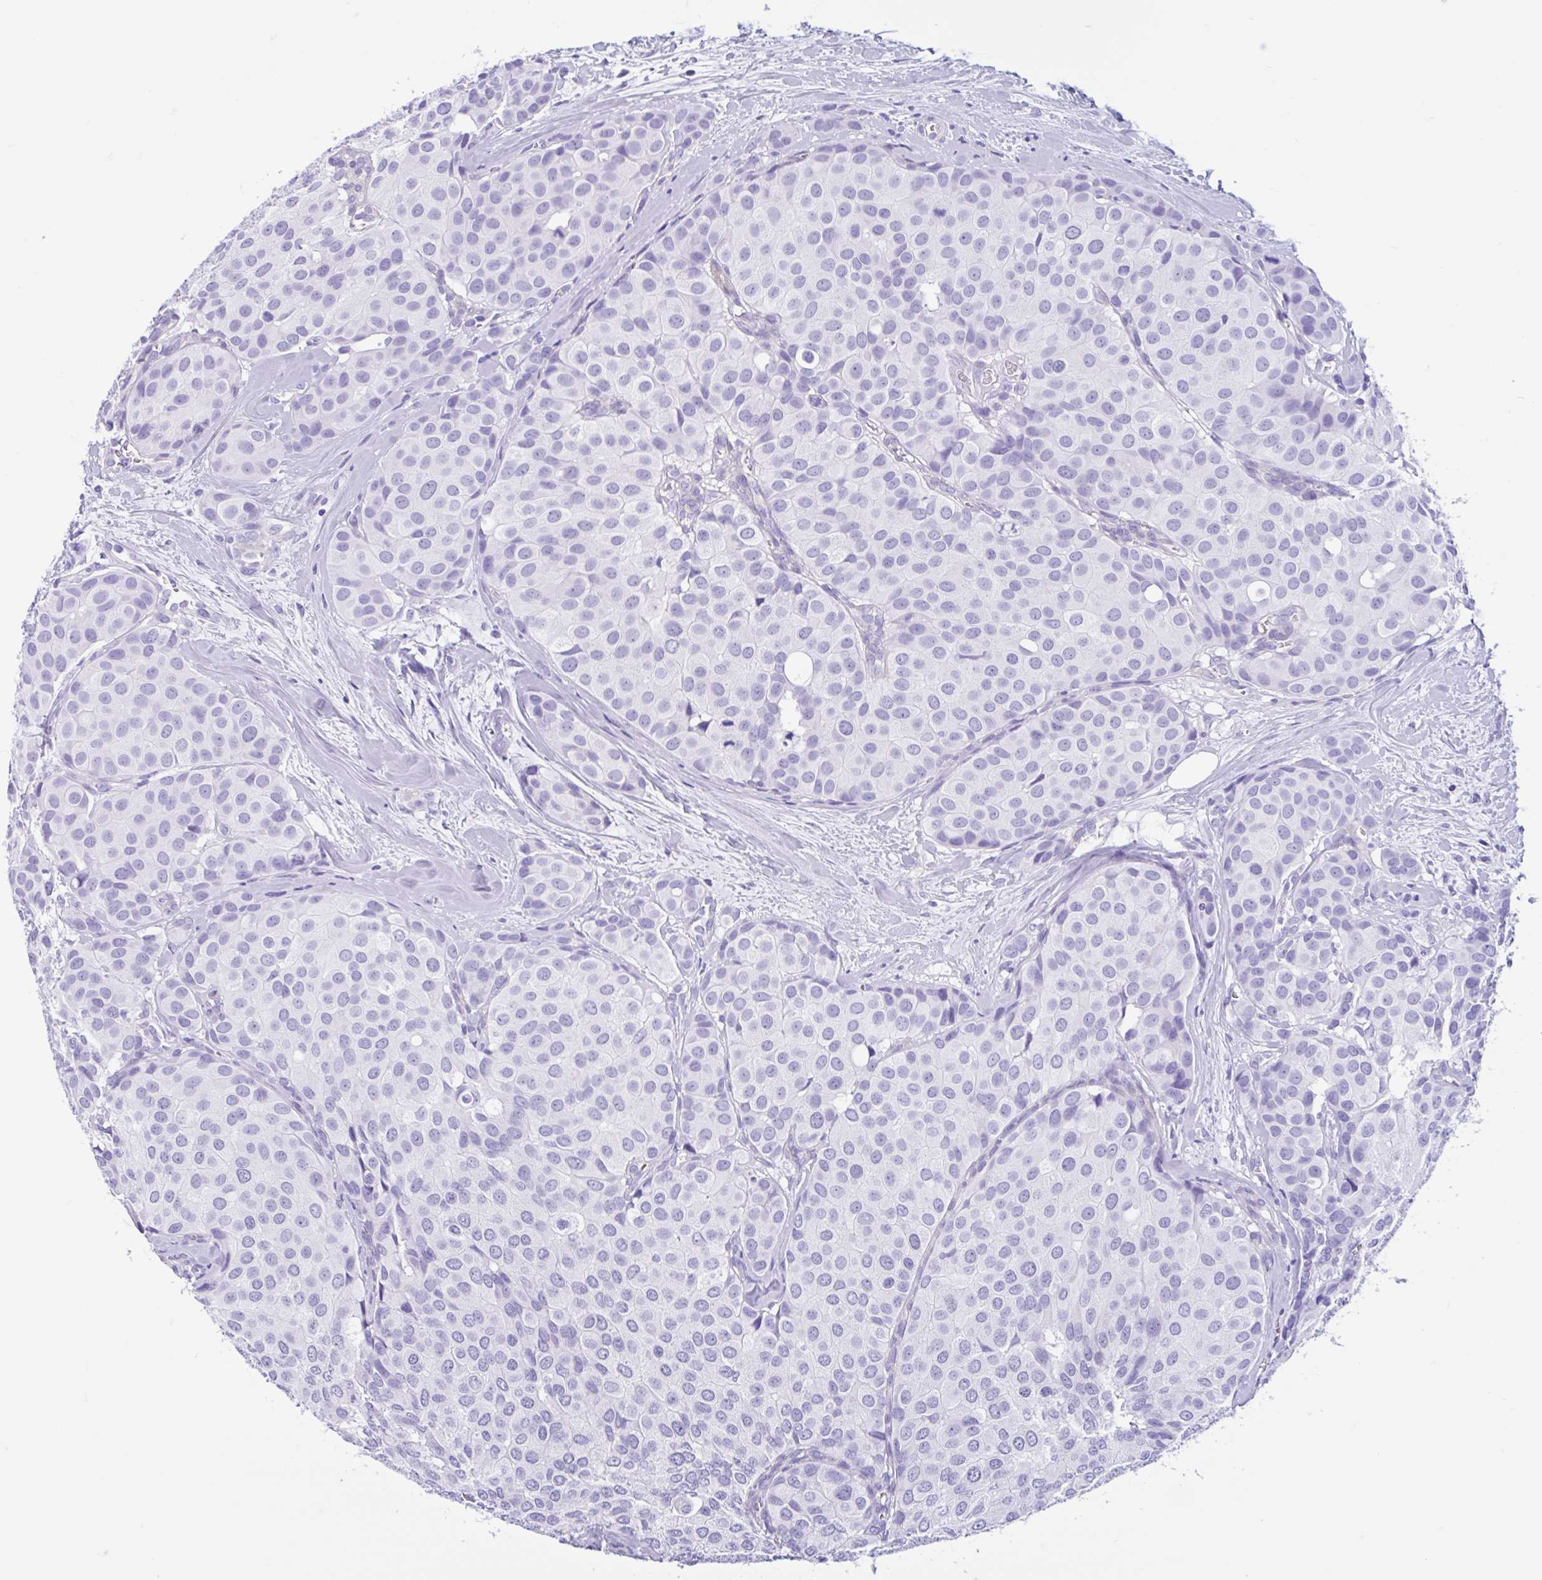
{"staining": {"intensity": "negative", "quantity": "none", "location": "none"}, "tissue": "breast cancer", "cell_type": "Tumor cells", "image_type": "cancer", "snomed": [{"axis": "morphology", "description": "Duct carcinoma"}, {"axis": "topography", "description": "Breast"}], "caption": "Photomicrograph shows no protein expression in tumor cells of infiltrating ductal carcinoma (breast) tissue.", "gene": "IAPP", "patient": {"sex": "female", "age": 70}}